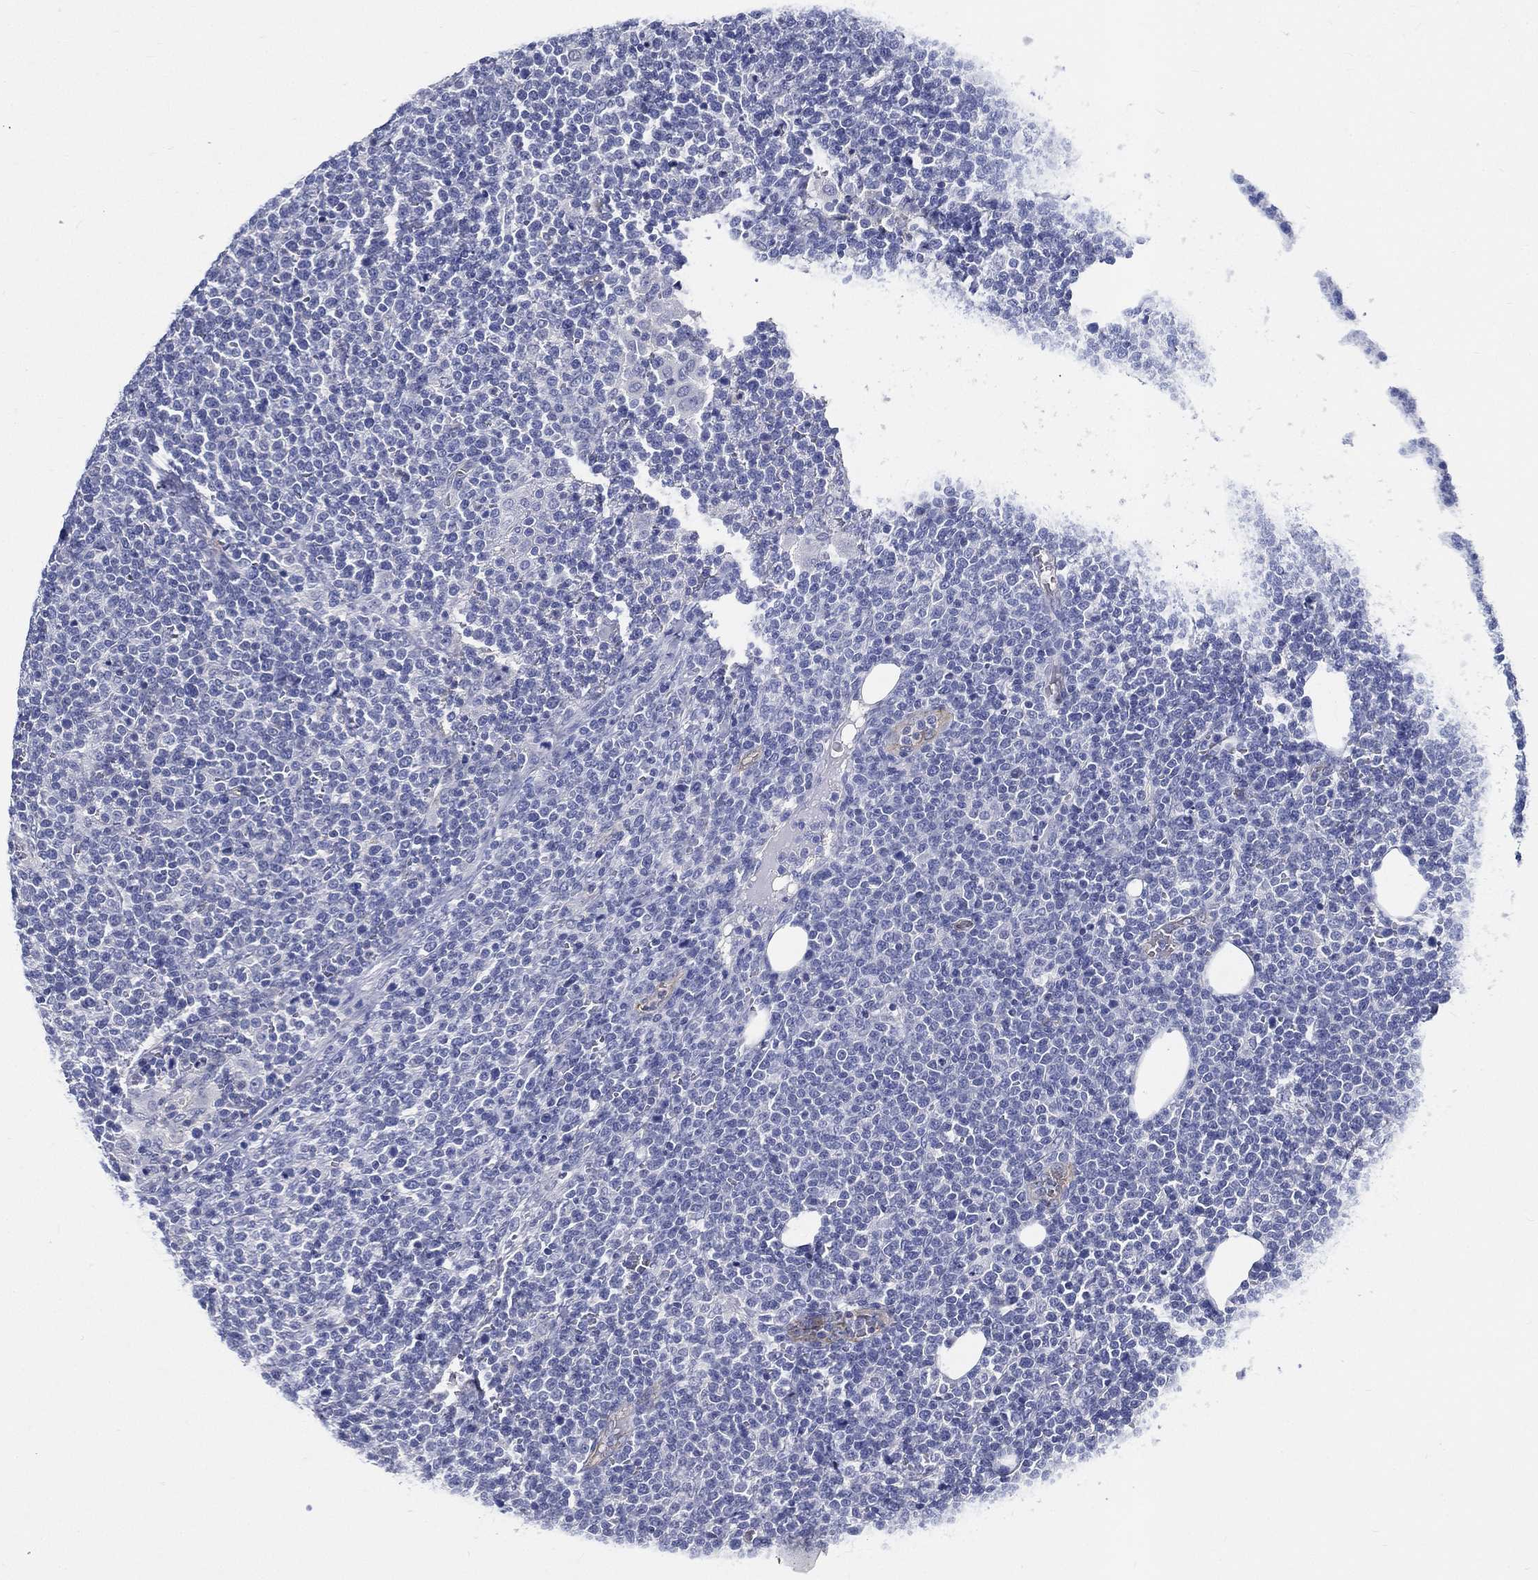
{"staining": {"intensity": "negative", "quantity": "none", "location": "none"}, "tissue": "lymphoma", "cell_type": "Tumor cells", "image_type": "cancer", "snomed": [{"axis": "morphology", "description": "Malignant lymphoma, non-Hodgkin's type, High grade"}, {"axis": "topography", "description": "Lymph node"}], "caption": "Malignant lymphoma, non-Hodgkin's type (high-grade) stained for a protein using IHC exhibits no expression tumor cells.", "gene": "NEDD9", "patient": {"sex": "male", "age": 61}}